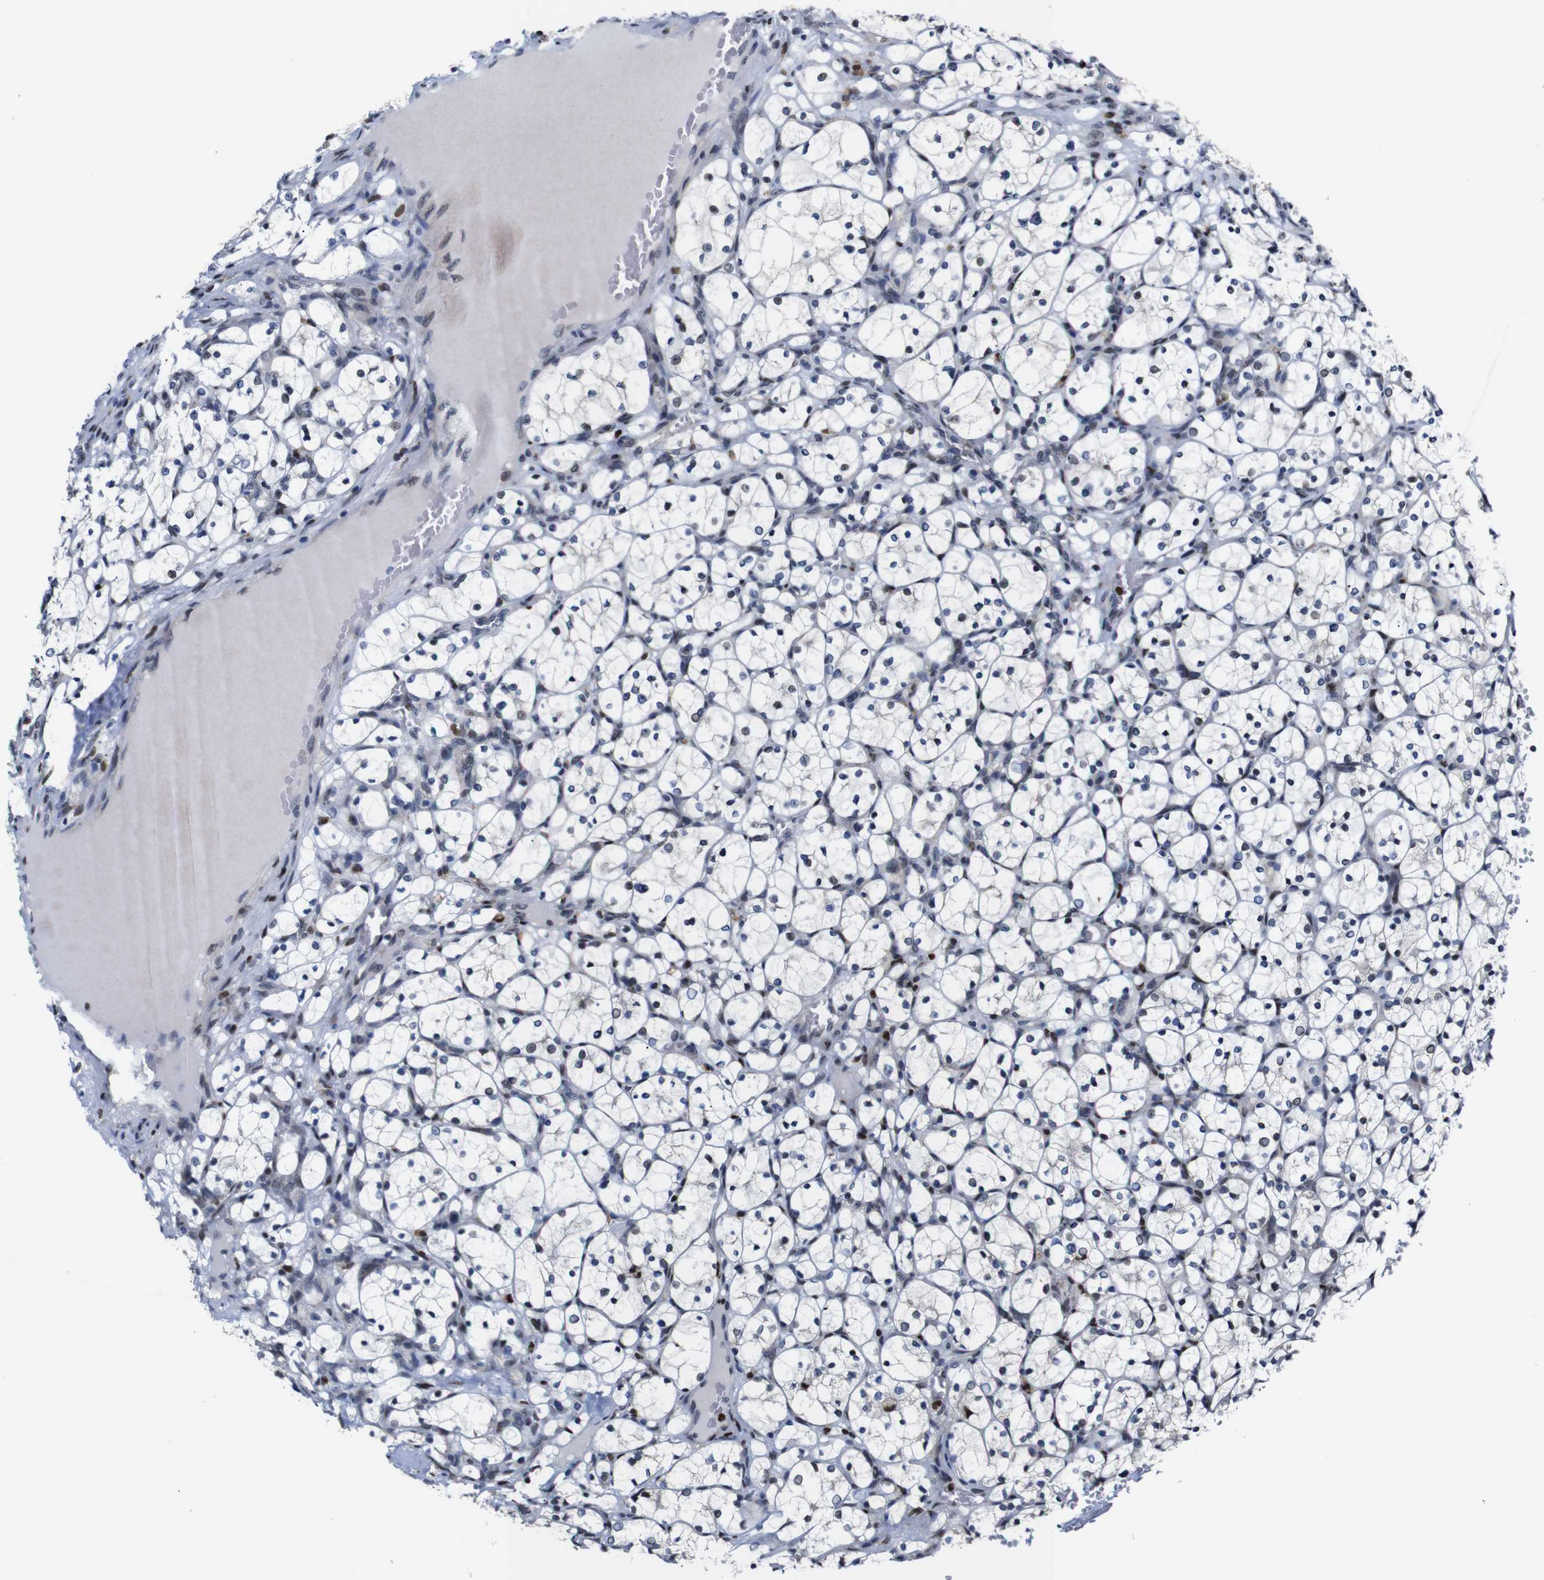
{"staining": {"intensity": "negative", "quantity": "none", "location": "none"}, "tissue": "renal cancer", "cell_type": "Tumor cells", "image_type": "cancer", "snomed": [{"axis": "morphology", "description": "Adenocarcinoma, NOS"}, {"axis": "topography", "description": "Kidney"}], "caption": "Image shows no protein staining in tumor cells of renal cancer tissue. (Stains: DAB immunohistochemistry with hematoxylin counter stain, Microscopy: brightfield microscopy at high magnification).", "gene": "GATA6", "patient": {"sex": "female", "age": 69}}